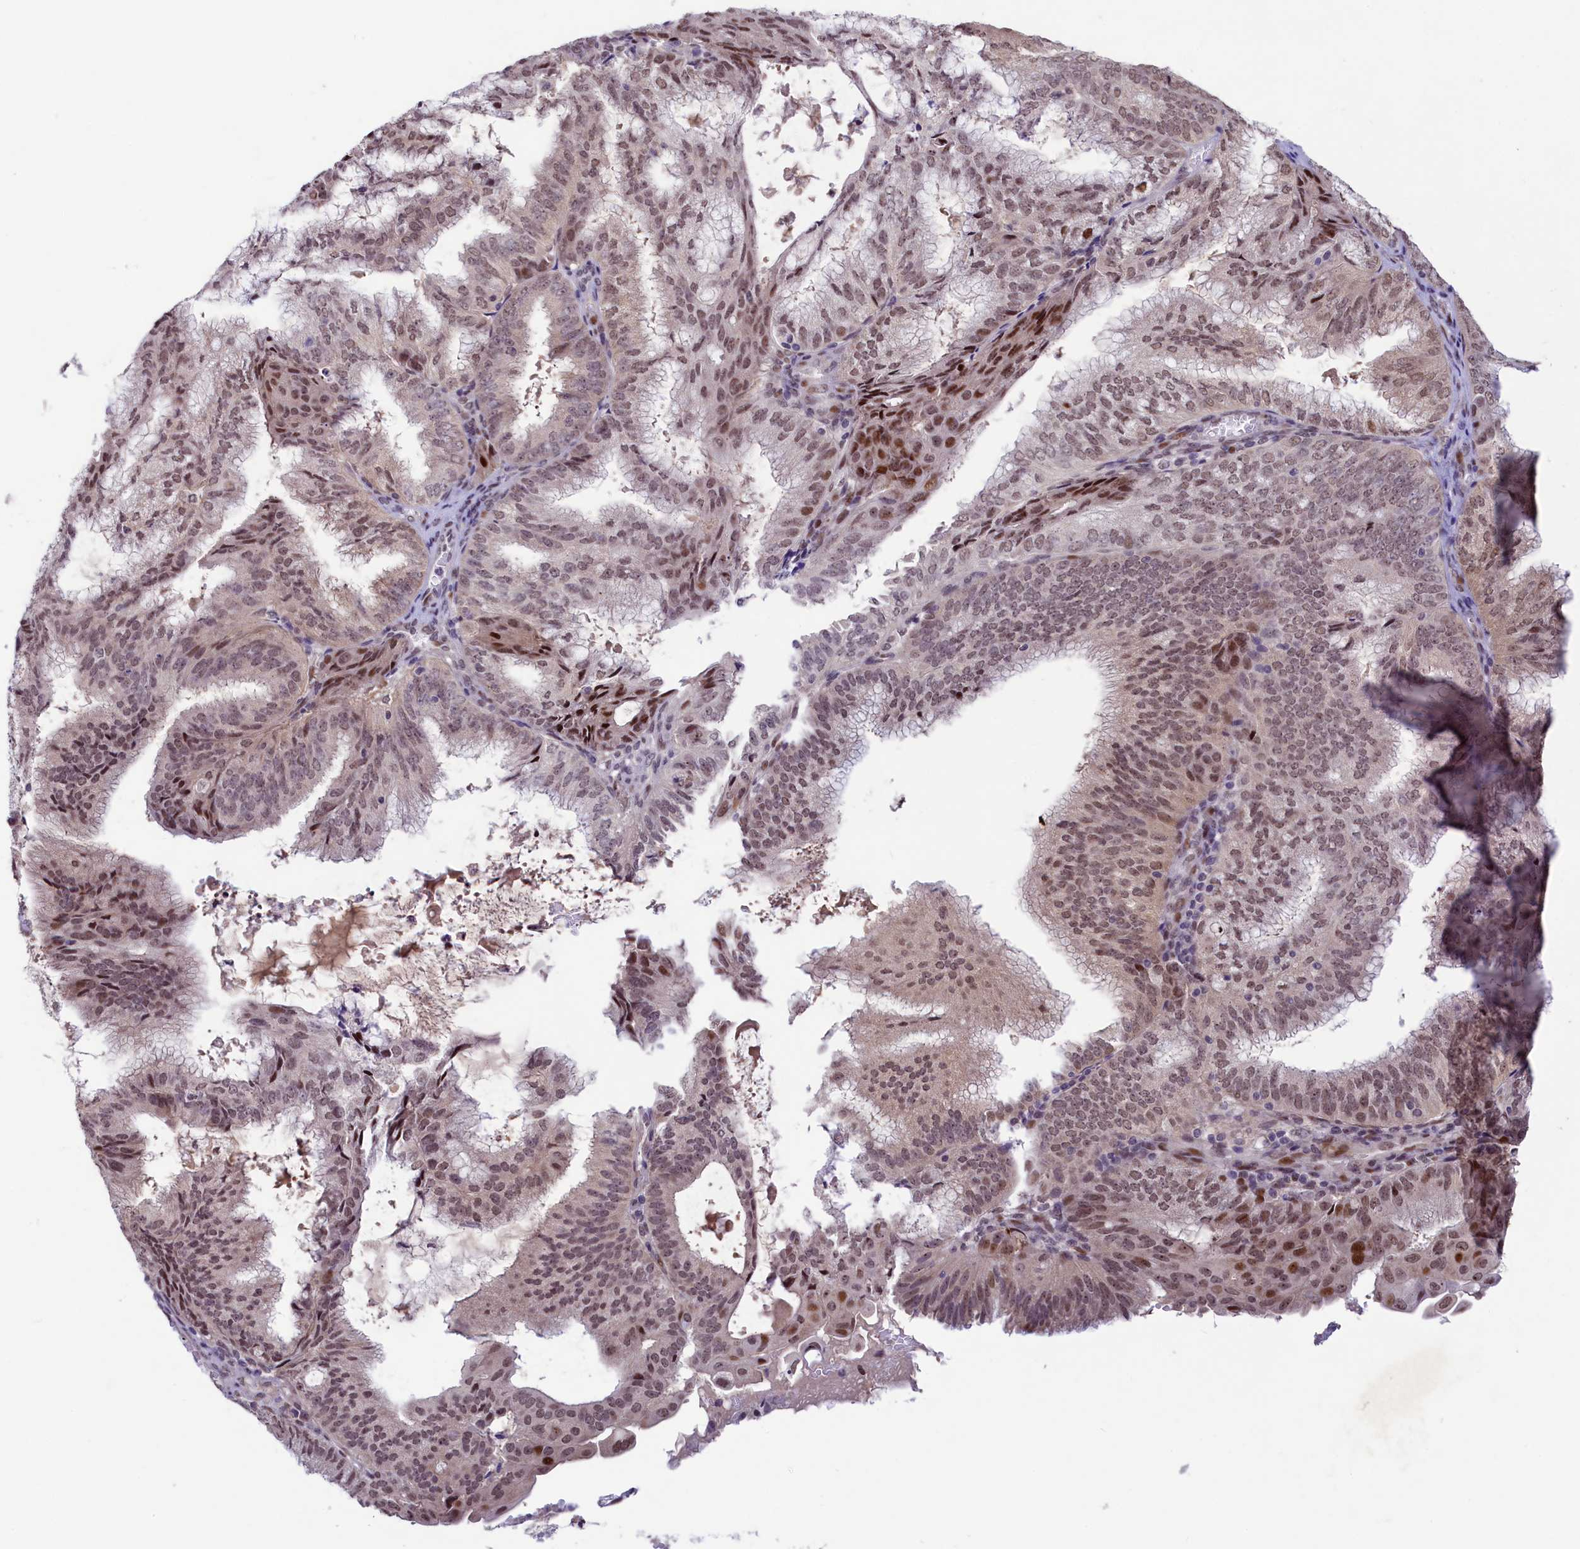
{"staining": {"intensity": "moderate", "quantity": ">75%", "location": "nuclear"}, "tissue": "endometrial cancer", "cell_type": "Tumor cells", "image_type": "cancer", "snomed": [{"axis": "morphology", "description": "Adenocarcinoma, NOS"}, {"axis": "topography", "description": "Endometrium"}], "caption": "A high-resolution photomicrograph shows IHC staining of endometrial adenocarcinoma, which reveals moderate nuclear staining in approximately >75% of tumor cells. The staining was performed using DAB (3,3'-diaminobenzidine), with brown indicating positive protein expression. Nuclei are stained blue with hematoxylin.", "gene": "ANKS3", "patient": {"sex": "female", "age": 49}}